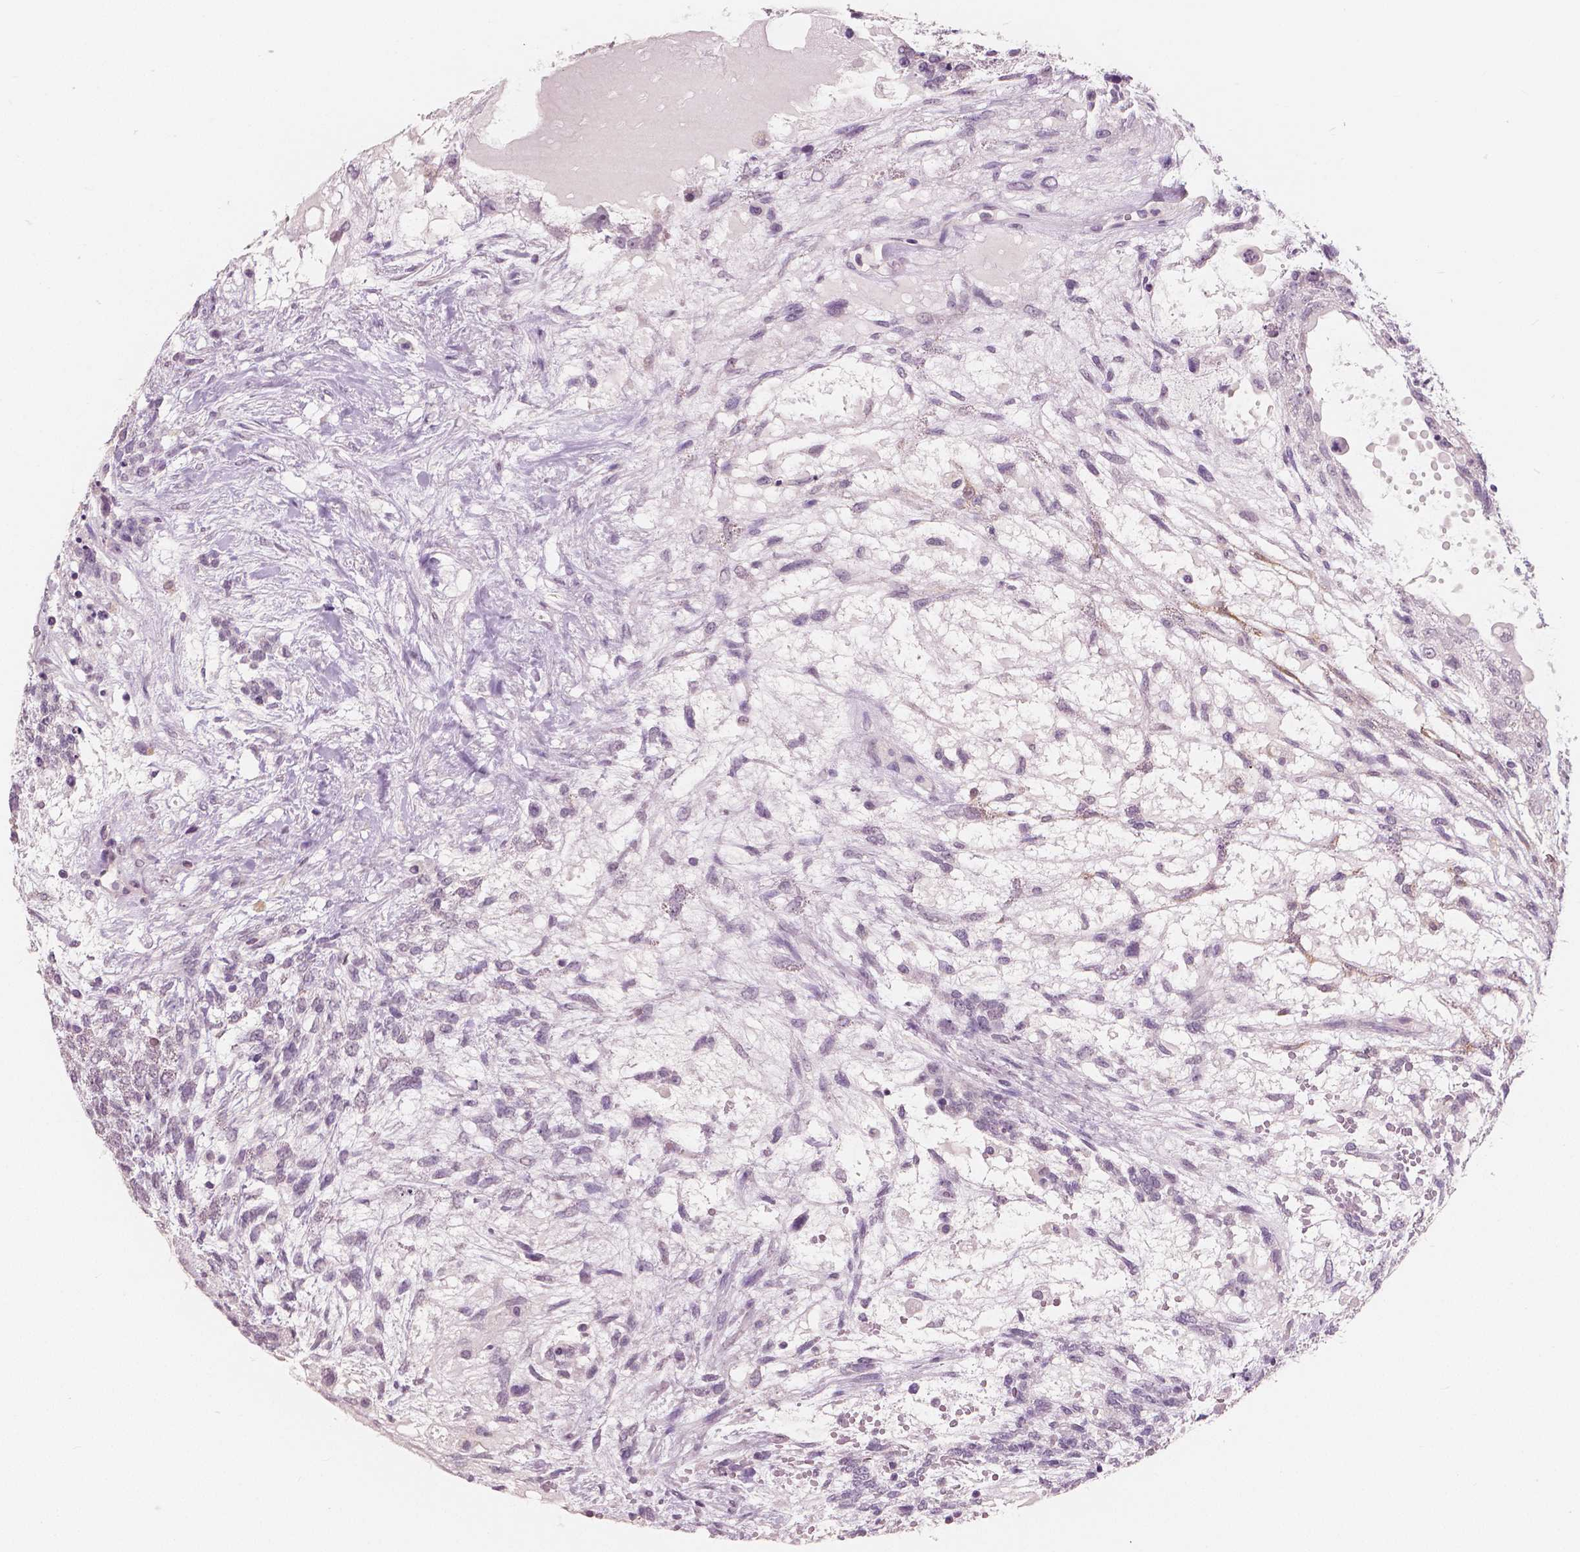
{"staining": {"intensity": "negative", "quantity": "none", "location": "none"}, "tissue": "testis cancer", "cell_type": "Tumor cells", "image_type": "cancer", "snomed": [{"axis": "morphology", "description": "Carcinoma, Embryonal, NOS"}, {"axis": "topography", "description": "Testis"}], "caption": "An immunohistochemistry (IHC) micrograph of embryonal carcinoma (testis) is shown. There is no staining in tumor cells of embryonal carcinoma (testis).", "gene": "NECAB1", "patient": {"sex": "male", "age": 23}}